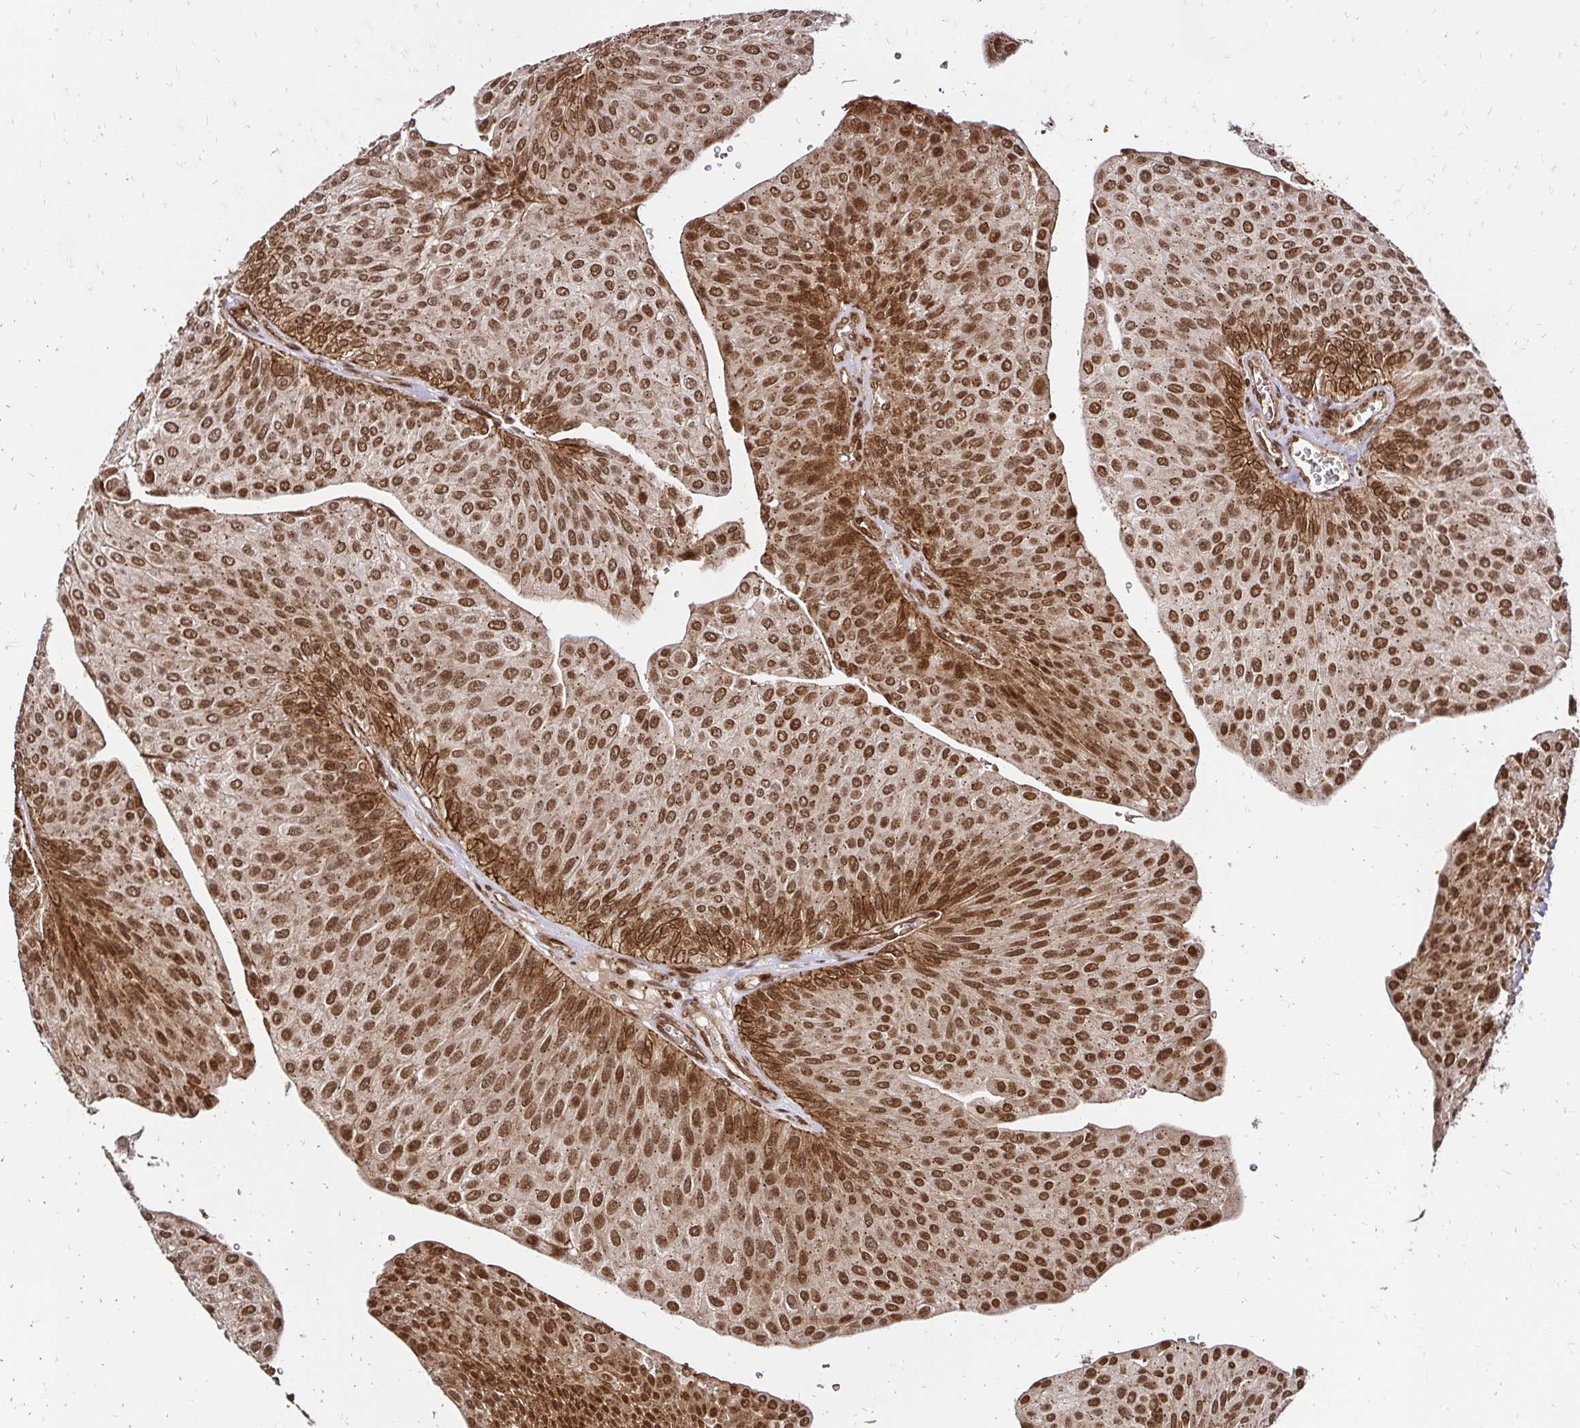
{"staining": {"intensity": "strong", "quantity": ">75%", "location": "cytoplasmic/membranous,nuclear"}, "tissue": "urothelial cancer", "cell_type": "Tumor cells", "image_type": "cancer", "snomed": [{"axis": "morphology", "description": "Urothelial carcinoma, NOS"}, {"axis": "topography", "description": "Urinary bladder"}], "caption": "Urothelial cancer tissue exhibits strong cytoplasmic/membranous and nuclear positivity in about >75% of tumor cells, visualized by immunohistochemistry.", "gene": "GLYR1", "patient": {"sex": "male", "age": 67}}